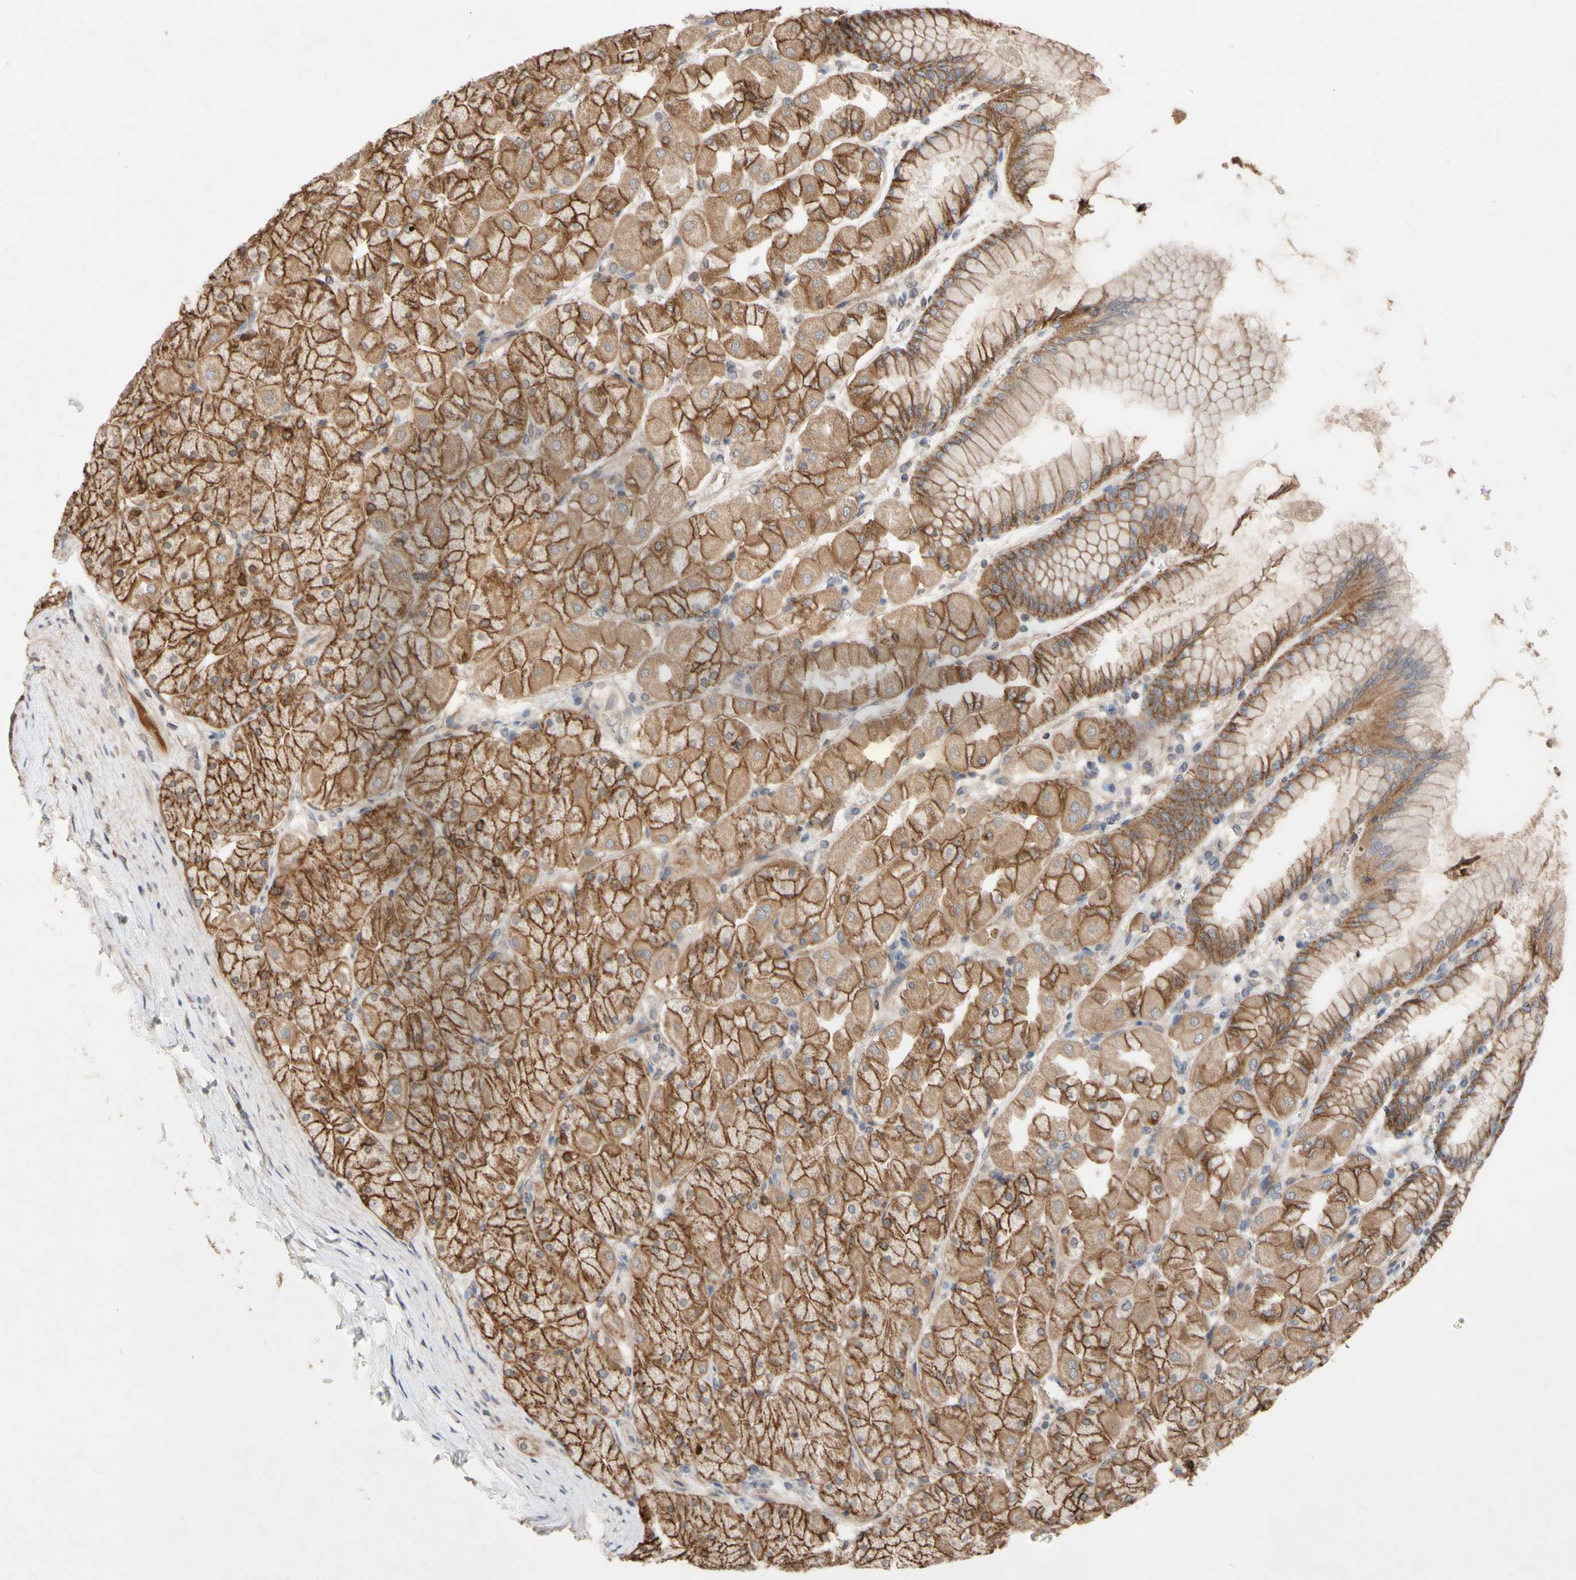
{"staining": {"intensity": "moderate", "quantity": ">75%", "location": "cytoplasmic/membranous"}, "tissue": "stomach", "cell_type": "Glandular cells", "image_type": "normal", "snomed": [{"axis": "morphology", "description": "Normal tissue, NOS"}, {"axis": "topography", "description": "Stomach, upper"}], "caption": "Protein expression analysis of benign stomach reveals moderate cytoplasmic/membranous expression in about >75% of glandular cells. (Stains: DAB in brown, nuclei in blue, Microscopy: brightfield microscopy at high magnification).", "gene": "NECTIN3", "patient": {"sex": "female", "age": 56}}